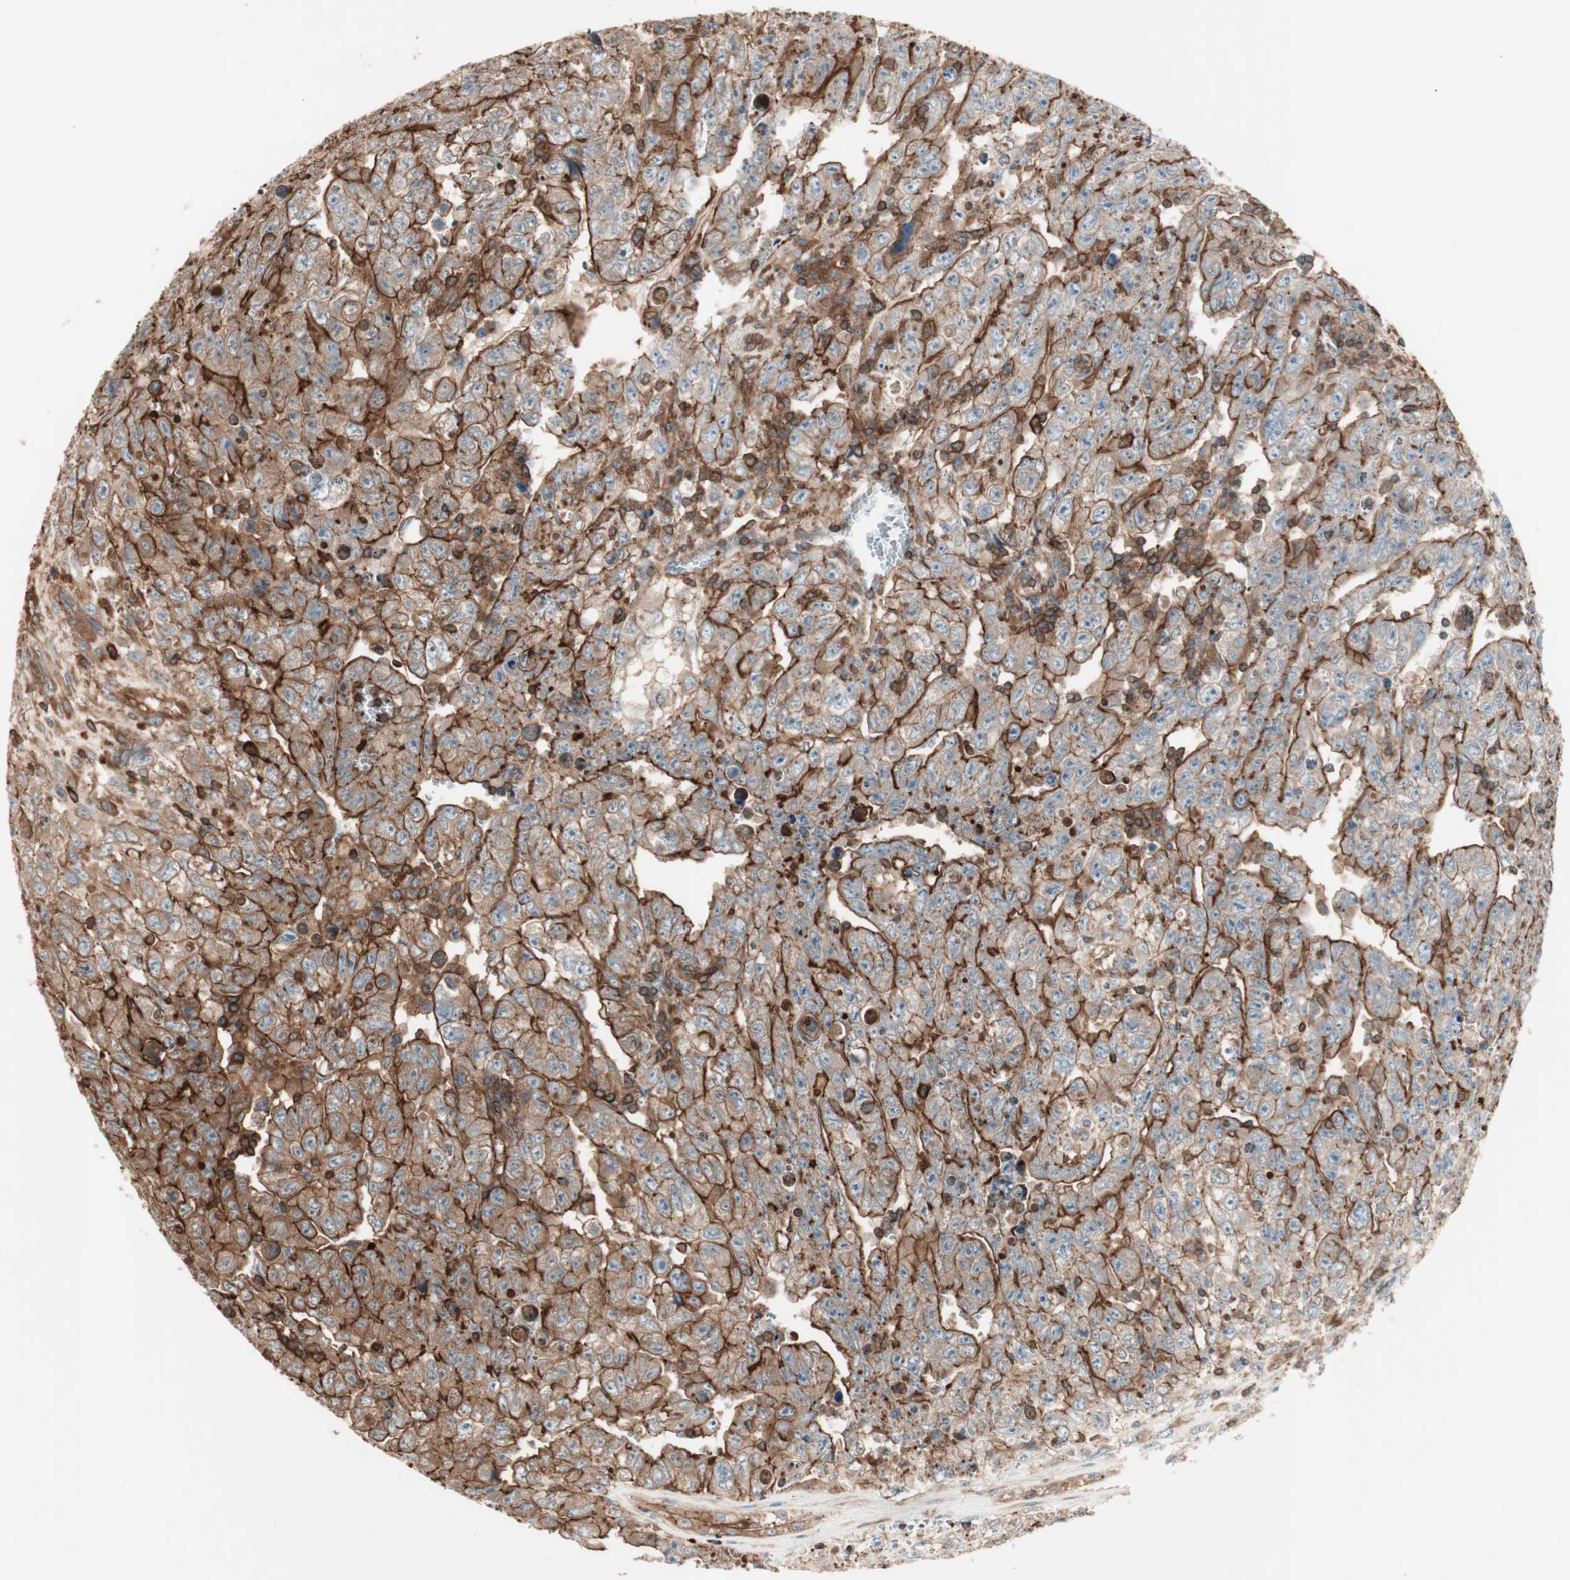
{"staining": {"intensity": "strong", "quantity": ">75%", "location": "cytoplasmic/membranous"}, "tissue": "testis cancer", "cell_type": "Tumor cells", "image_type": "cancer", "snomed": [{"axis": "morphology", "description": "Carcinoma, Embryonal, NOS"}, {"axis": "topography", "description": "Testis"}], "caption": "Testis cancer (embryonal carcinoma) tissue displays strong cytoplasmic/membranous staining in about >75% of tumor cells, visualized by immunohistochemistry.", "gene": "TCP11L1", "patient": {"sex": "male", "age": 28}}